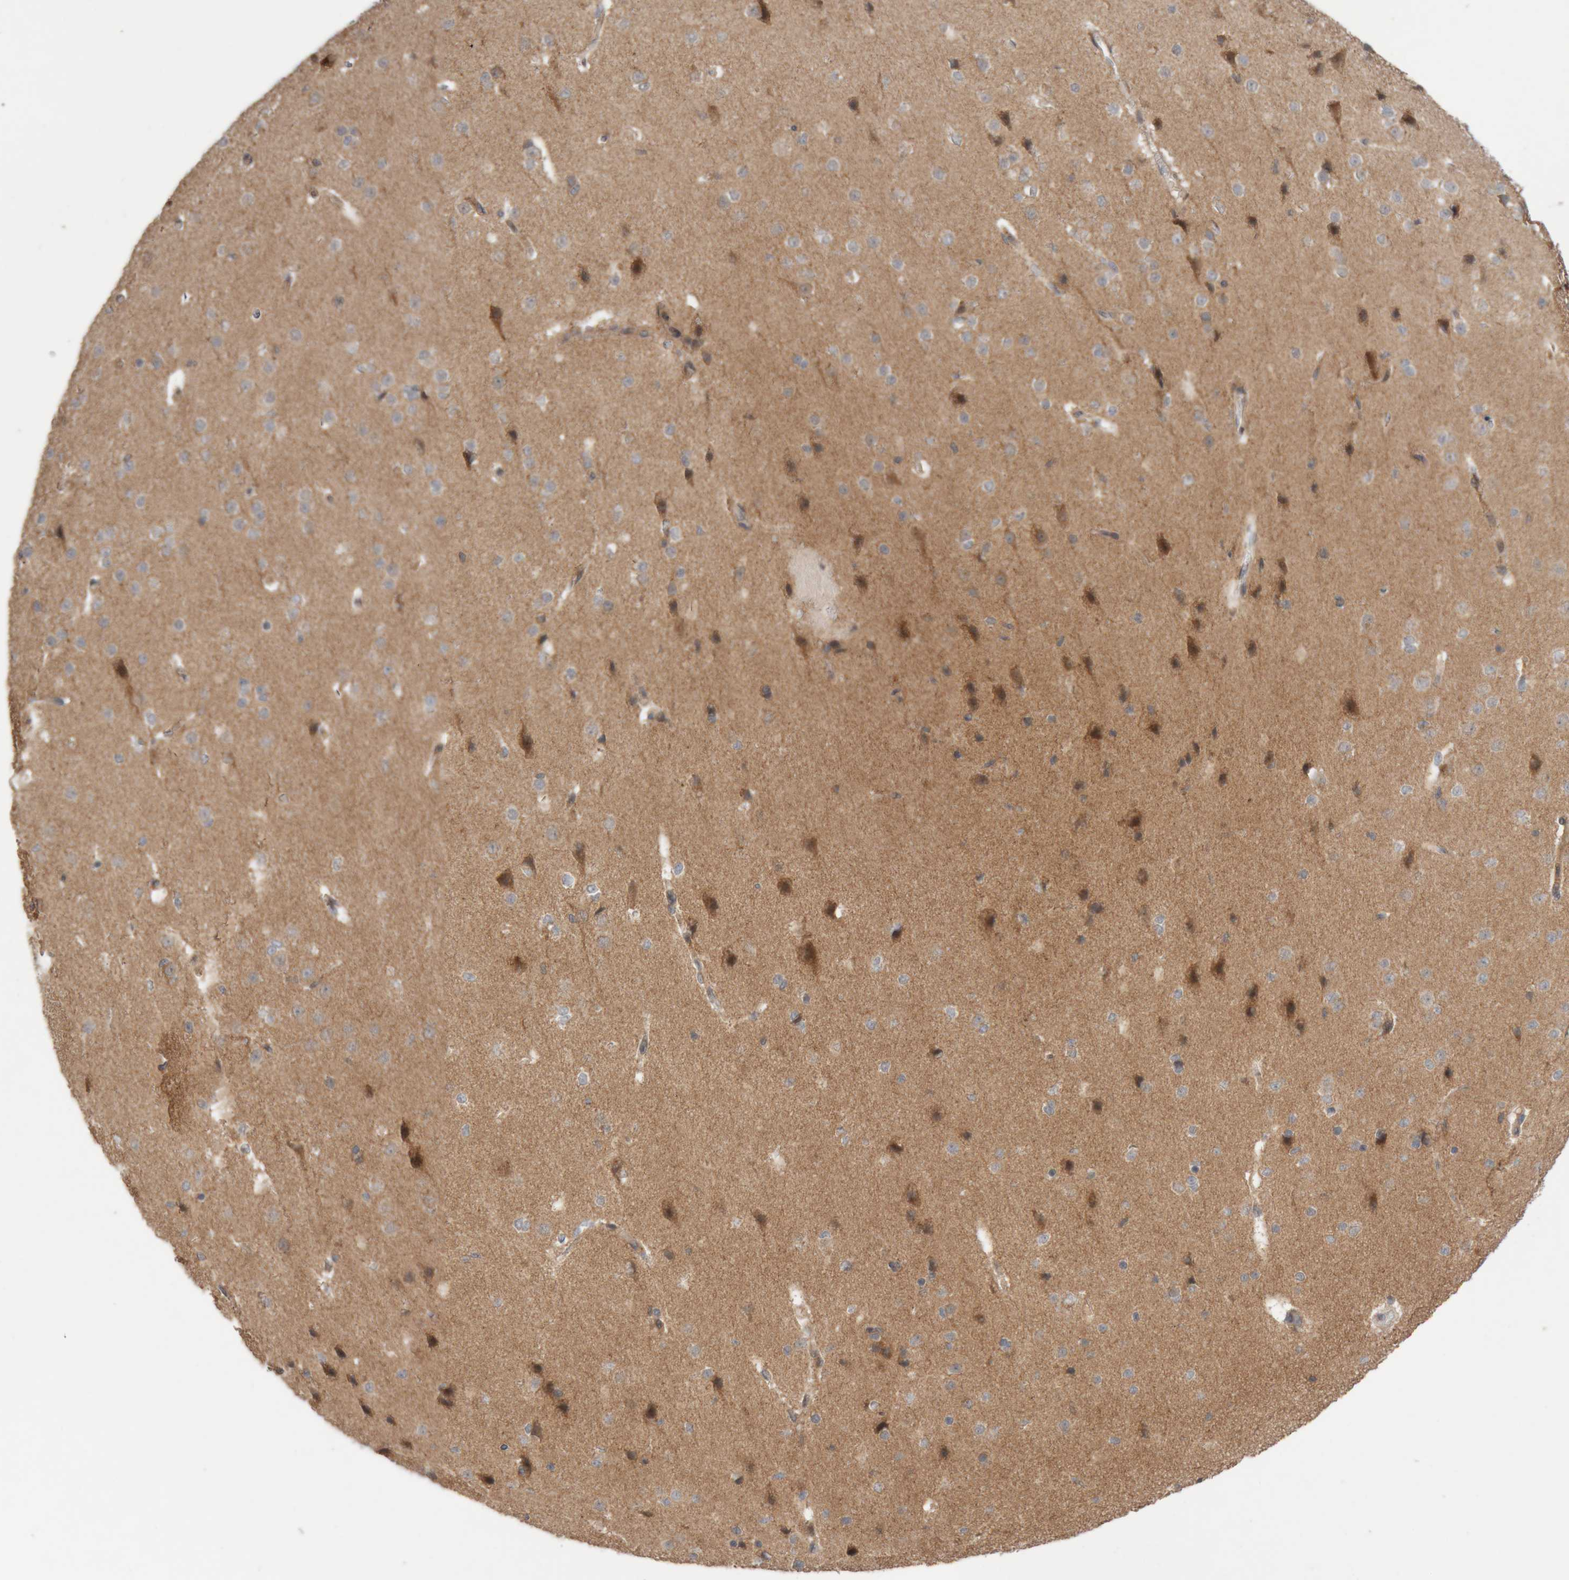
{"staining": {"intensity": "weak", "quantity": "25%-75%", "location": "cytoplasmic/membranous"}, "tissue": "cerebral cortex", "cell_type": "Endothelial cells", "image_type": "normal", "snomed": [{"axis": "morphology", "description": "Normal tissue, NOS"}, {"axis": "morphology", "description": "Developmental malformation"}, {"axis": "topography", "description": "Cerebral cortex"}], "caption": "Protein staining reveals weak cytoplasmic/membranous positivity in approximately 25%-75% of endothelial cells in benign cerebral cortex. (DAB (3,3'-diaminobenzidine) = brown stain, brightfield microscopy at high magnification).", "gene": "KIF21B", "patient": {"sex": "female", "age": 30}}